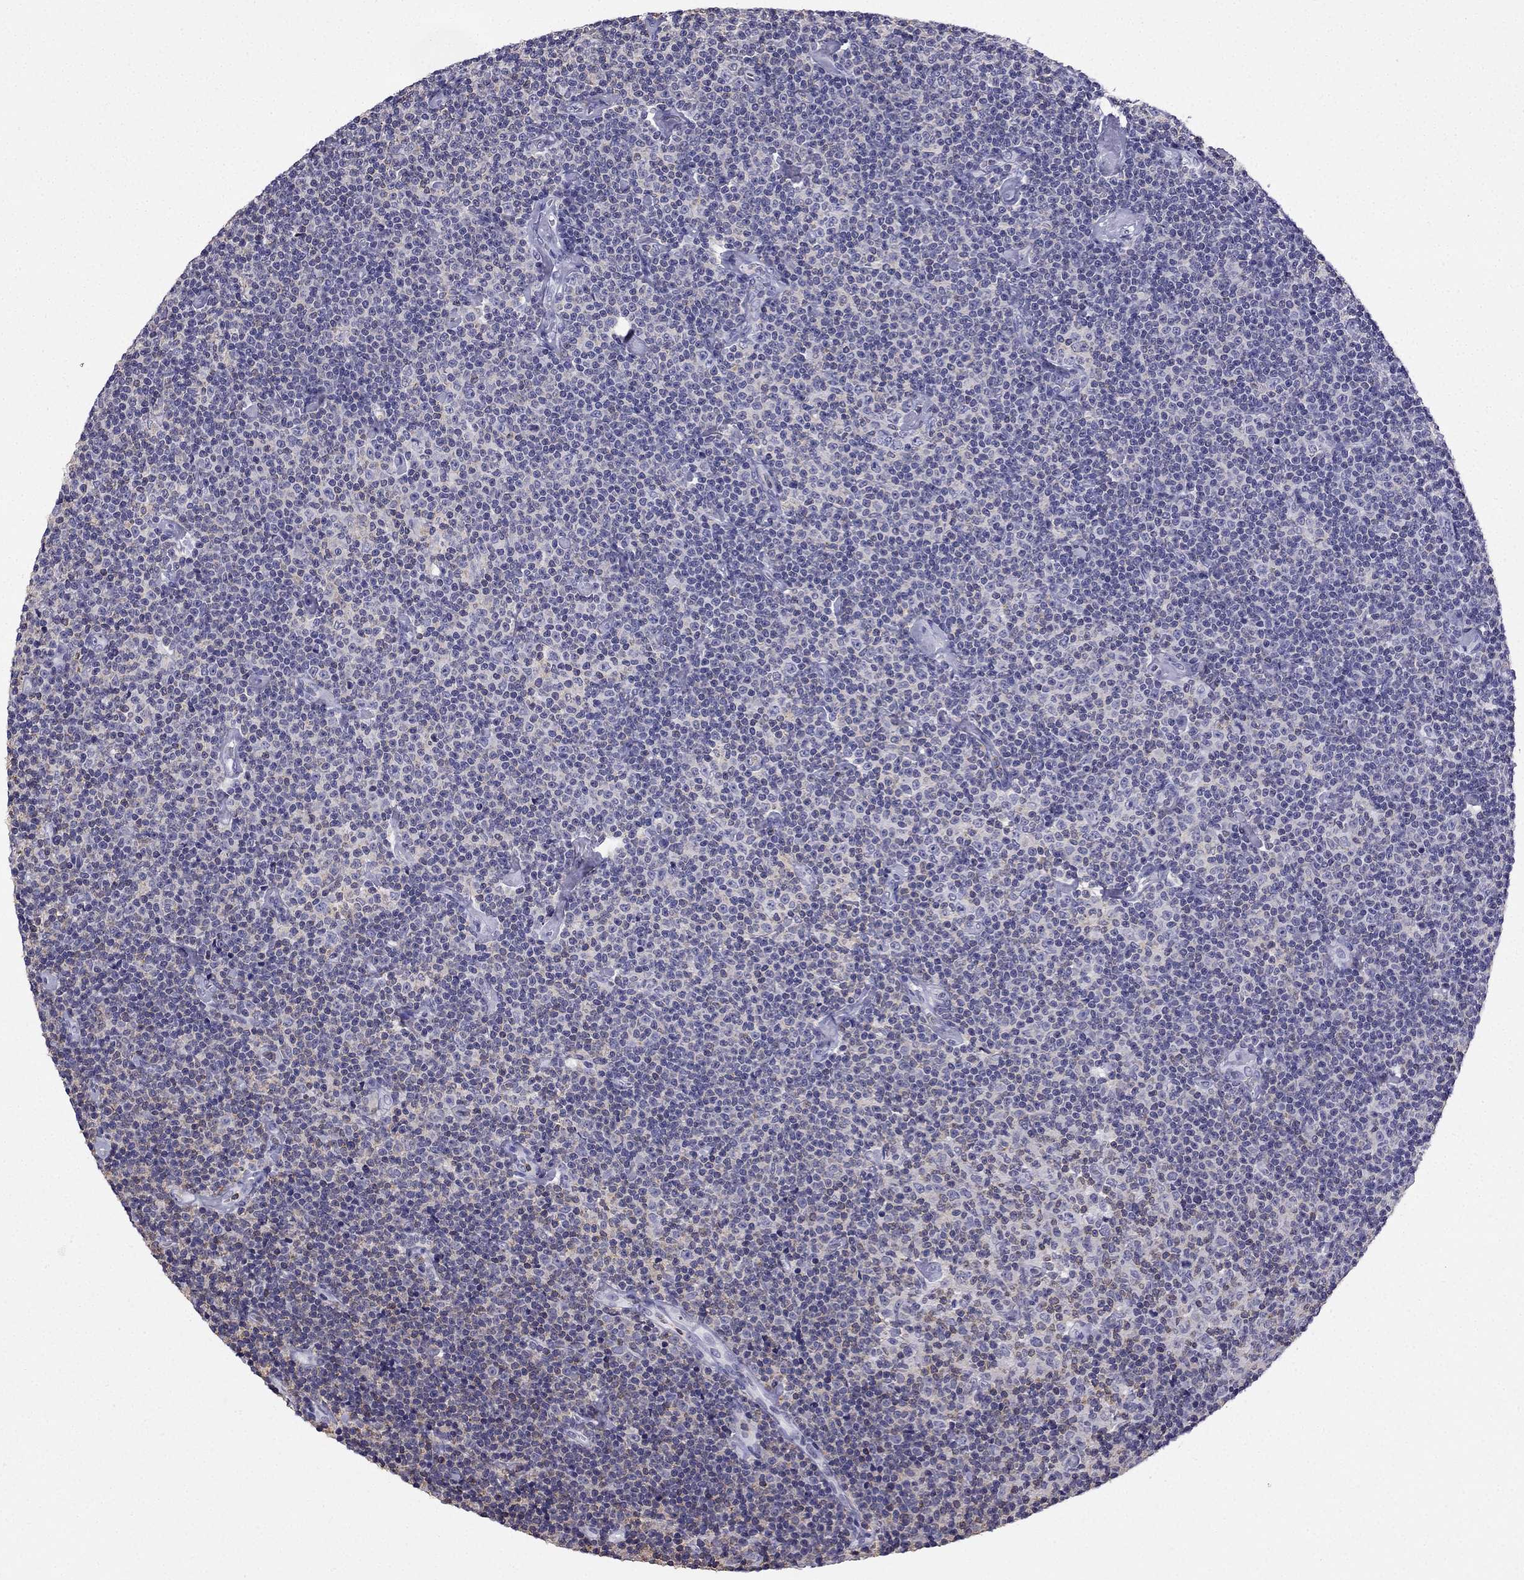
{"staining": {"intensity": "negative", "quantity": "none", "location": "none"}, "tissue": "lymphoma", "cell_type": "Tumor cells", "image_type": "cancer", "snomed": [{"axis": "morphology", "description": "Malignant lymphoma, non-Hodgkin's type, Low grade"}, {"axis": "topography", "description": "Lymph node"}], "caption": "The image shows no significant expression in tumor cells of low-grade malignant lymphoma, non-Hodgkin's type. Brightfield microscopy of IHC stained with DAB (brown) and hematoxylin (blue), captured at high magnification.", "gene": "CCK", "patient": {"sex": "male", "age": 81}}